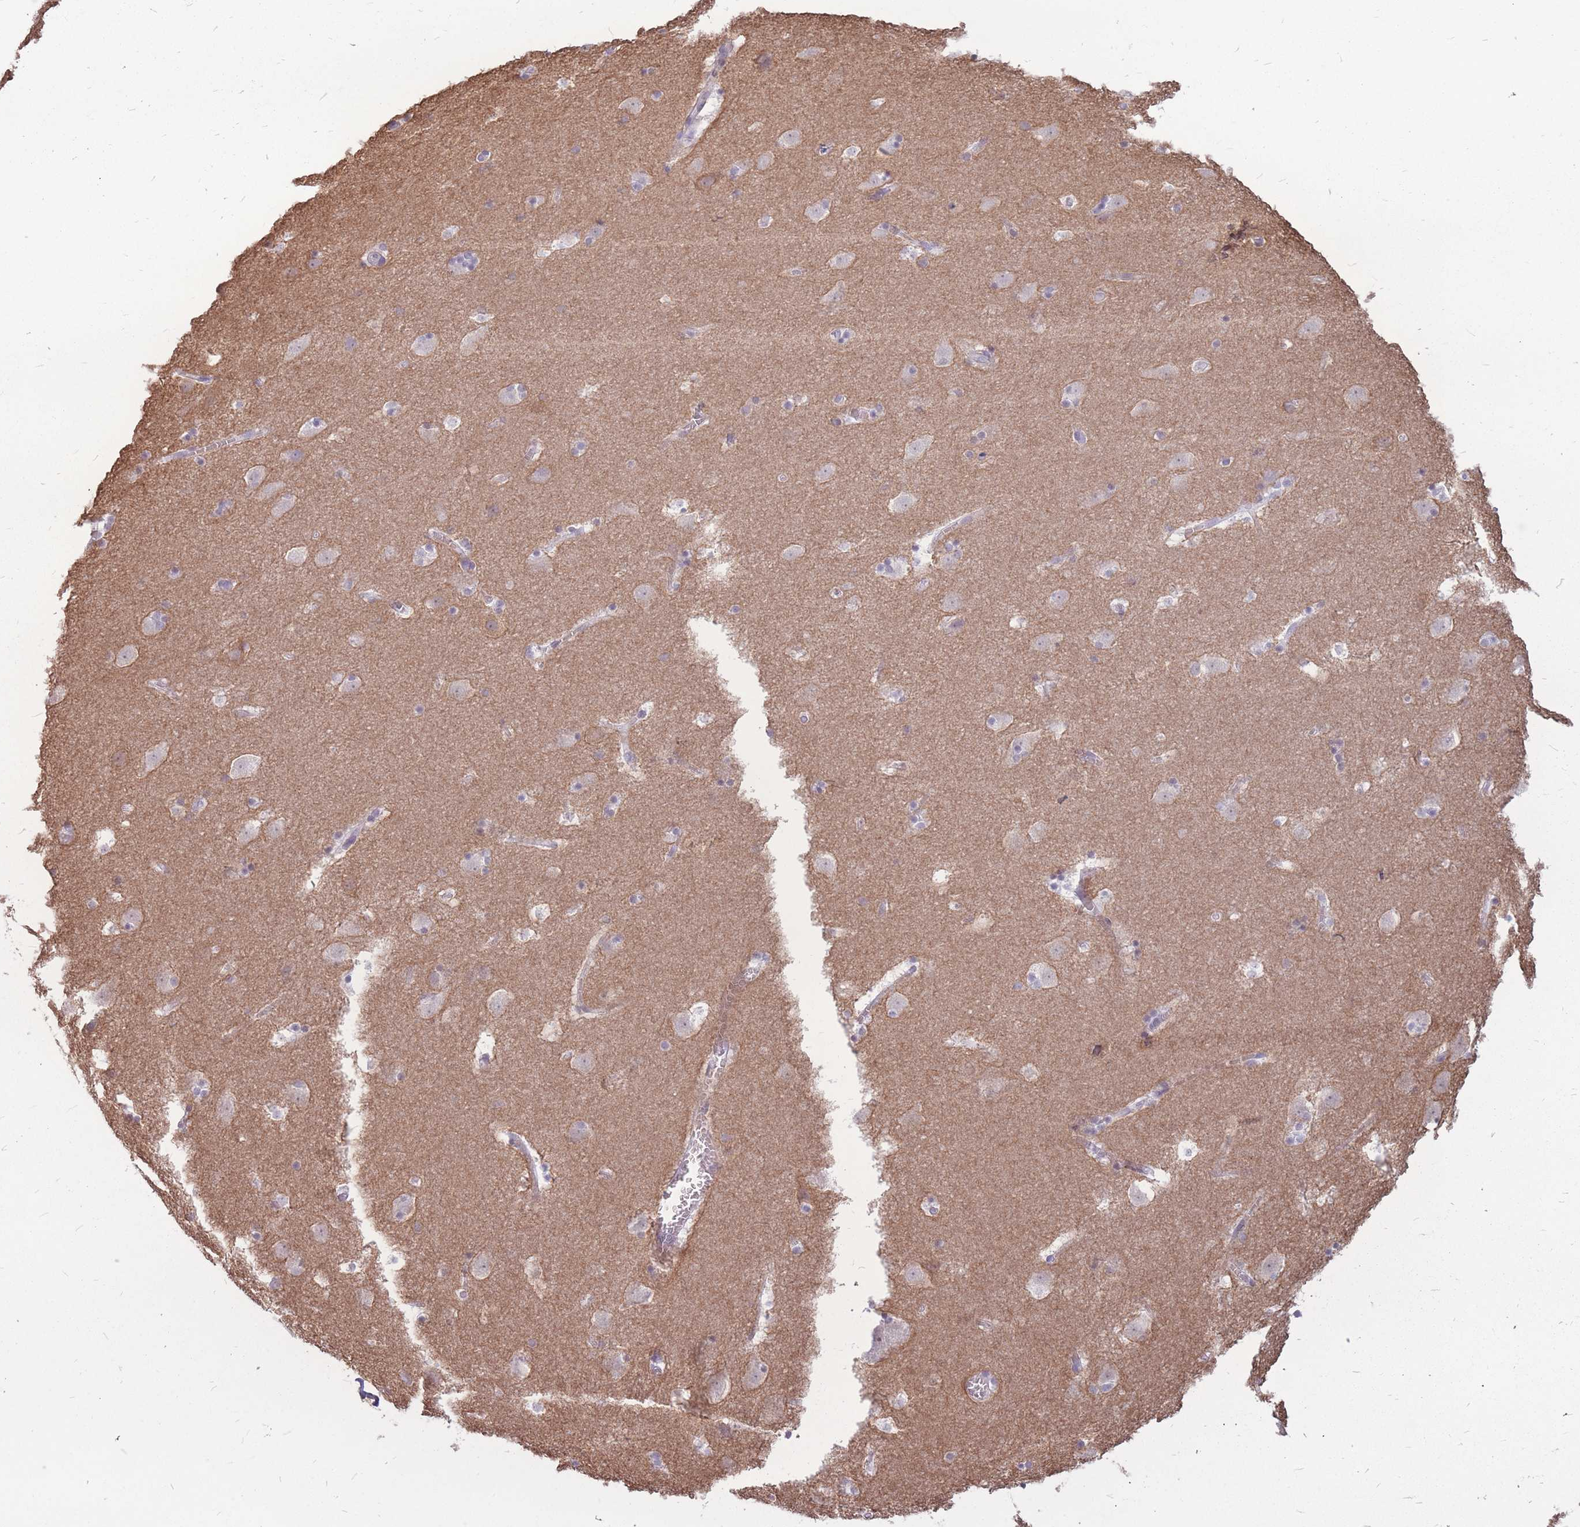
{"staining": {"intensity": "negative", "quantity": "none", "location": "none"}, "tissue": "caudate", "cell_type": "Glial cells", "image_type": "normal", "snomed": [{"axis": "morphology", "description": "Normal tissue, NOS"}, {"axis": "topography", "description": "Lateral ventricle wall"}], "caption": "High power microscopy photomicrograph of an IHC image of benign caudate, revealing no significant positivity in glial cells.", "gene": "ADD2", "patient": {"sex": "male", "age": 45}}